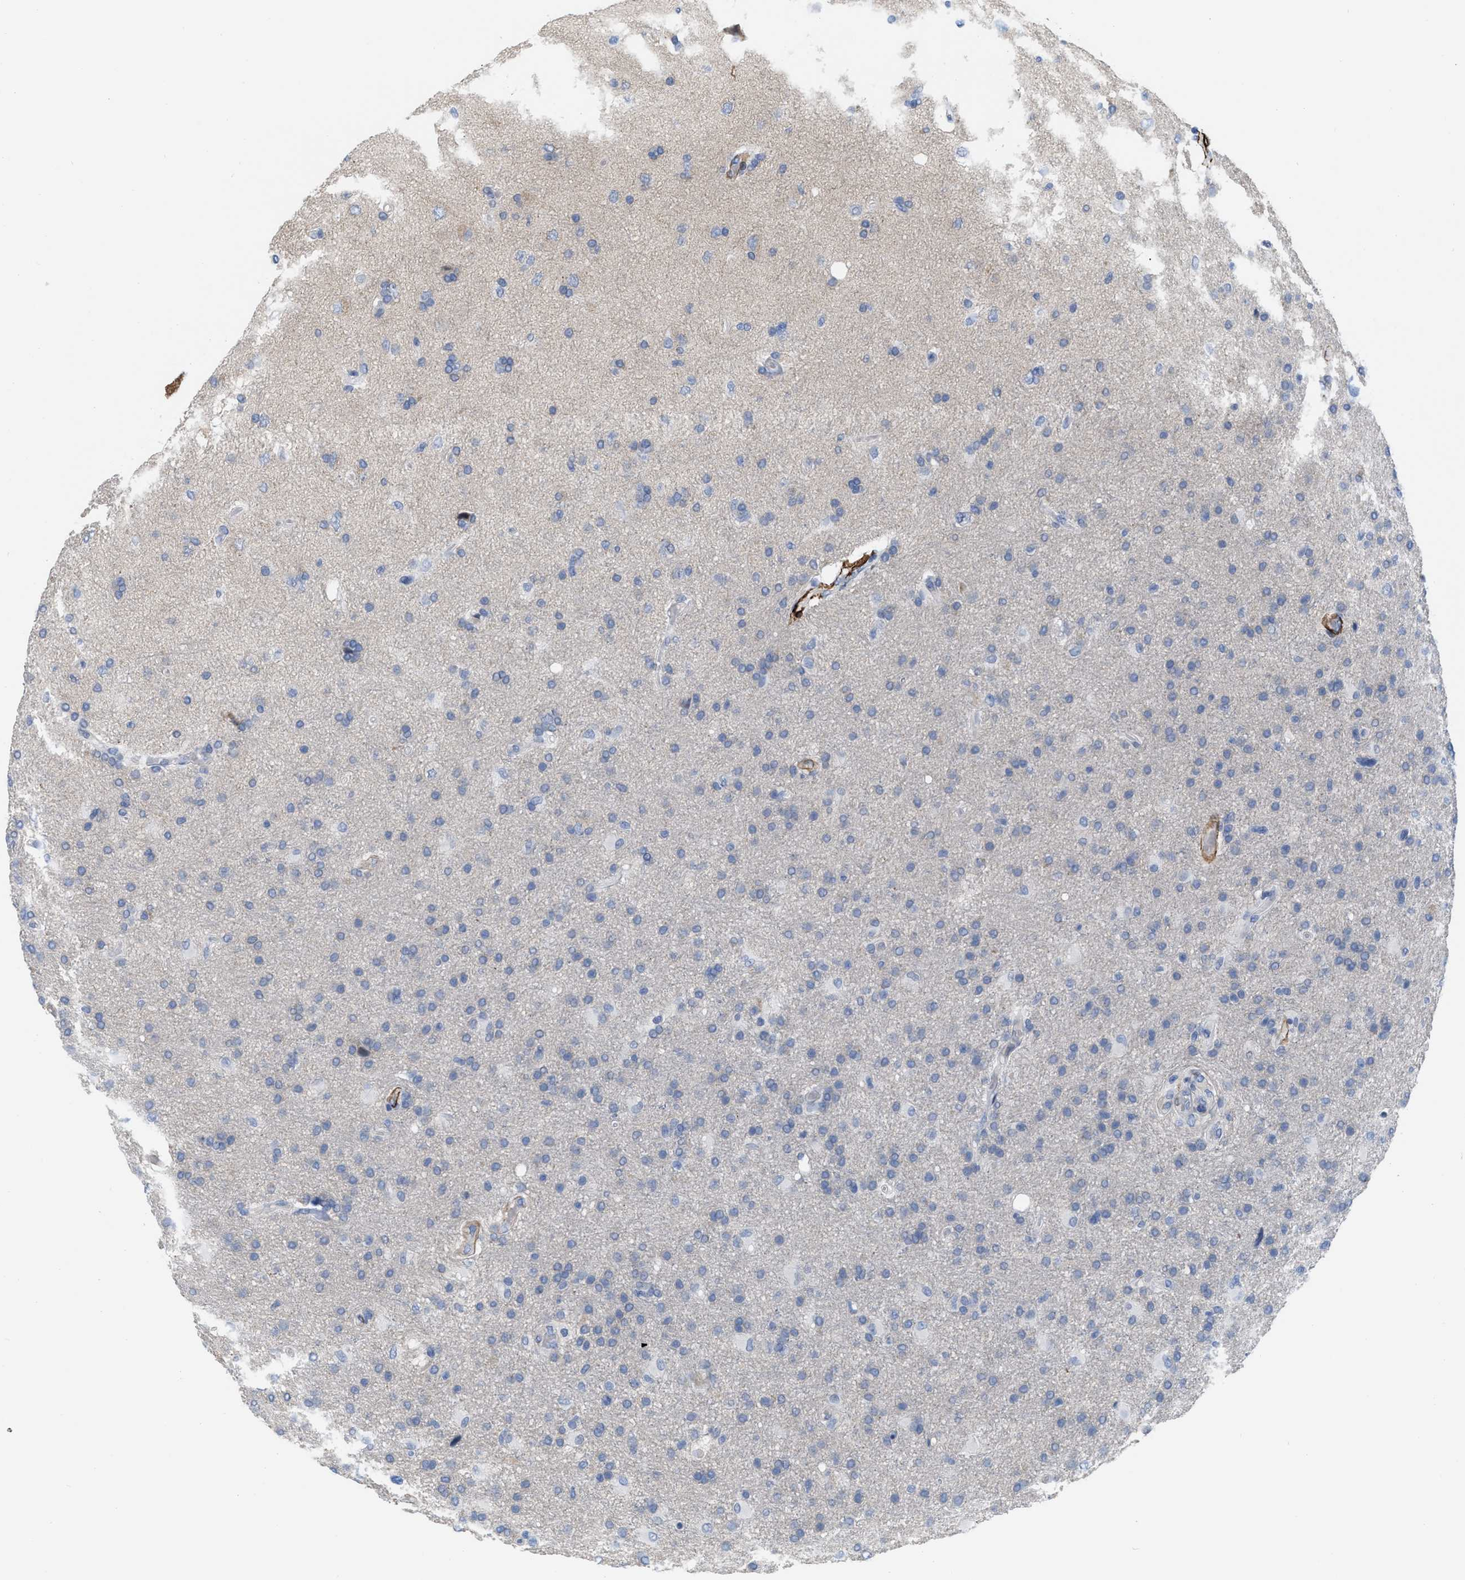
{"staining": {"intensity": "negative", "quantity": "none", "location": "none"}, "tissue": "glioma", "cell_type": "Tumor cells", "image_type": "cancer", "snomed": [{"axis": "morphology", "description": "Glioma, malignant, High grade"}, {"axis": "topography", "description": "Brain"}], "caption": "Human glioma stained for a protein using IHC demonstrates no staining in tumor cells.", "gene": "TAGLN", "patient": {"sex": "male", "age": 72}}